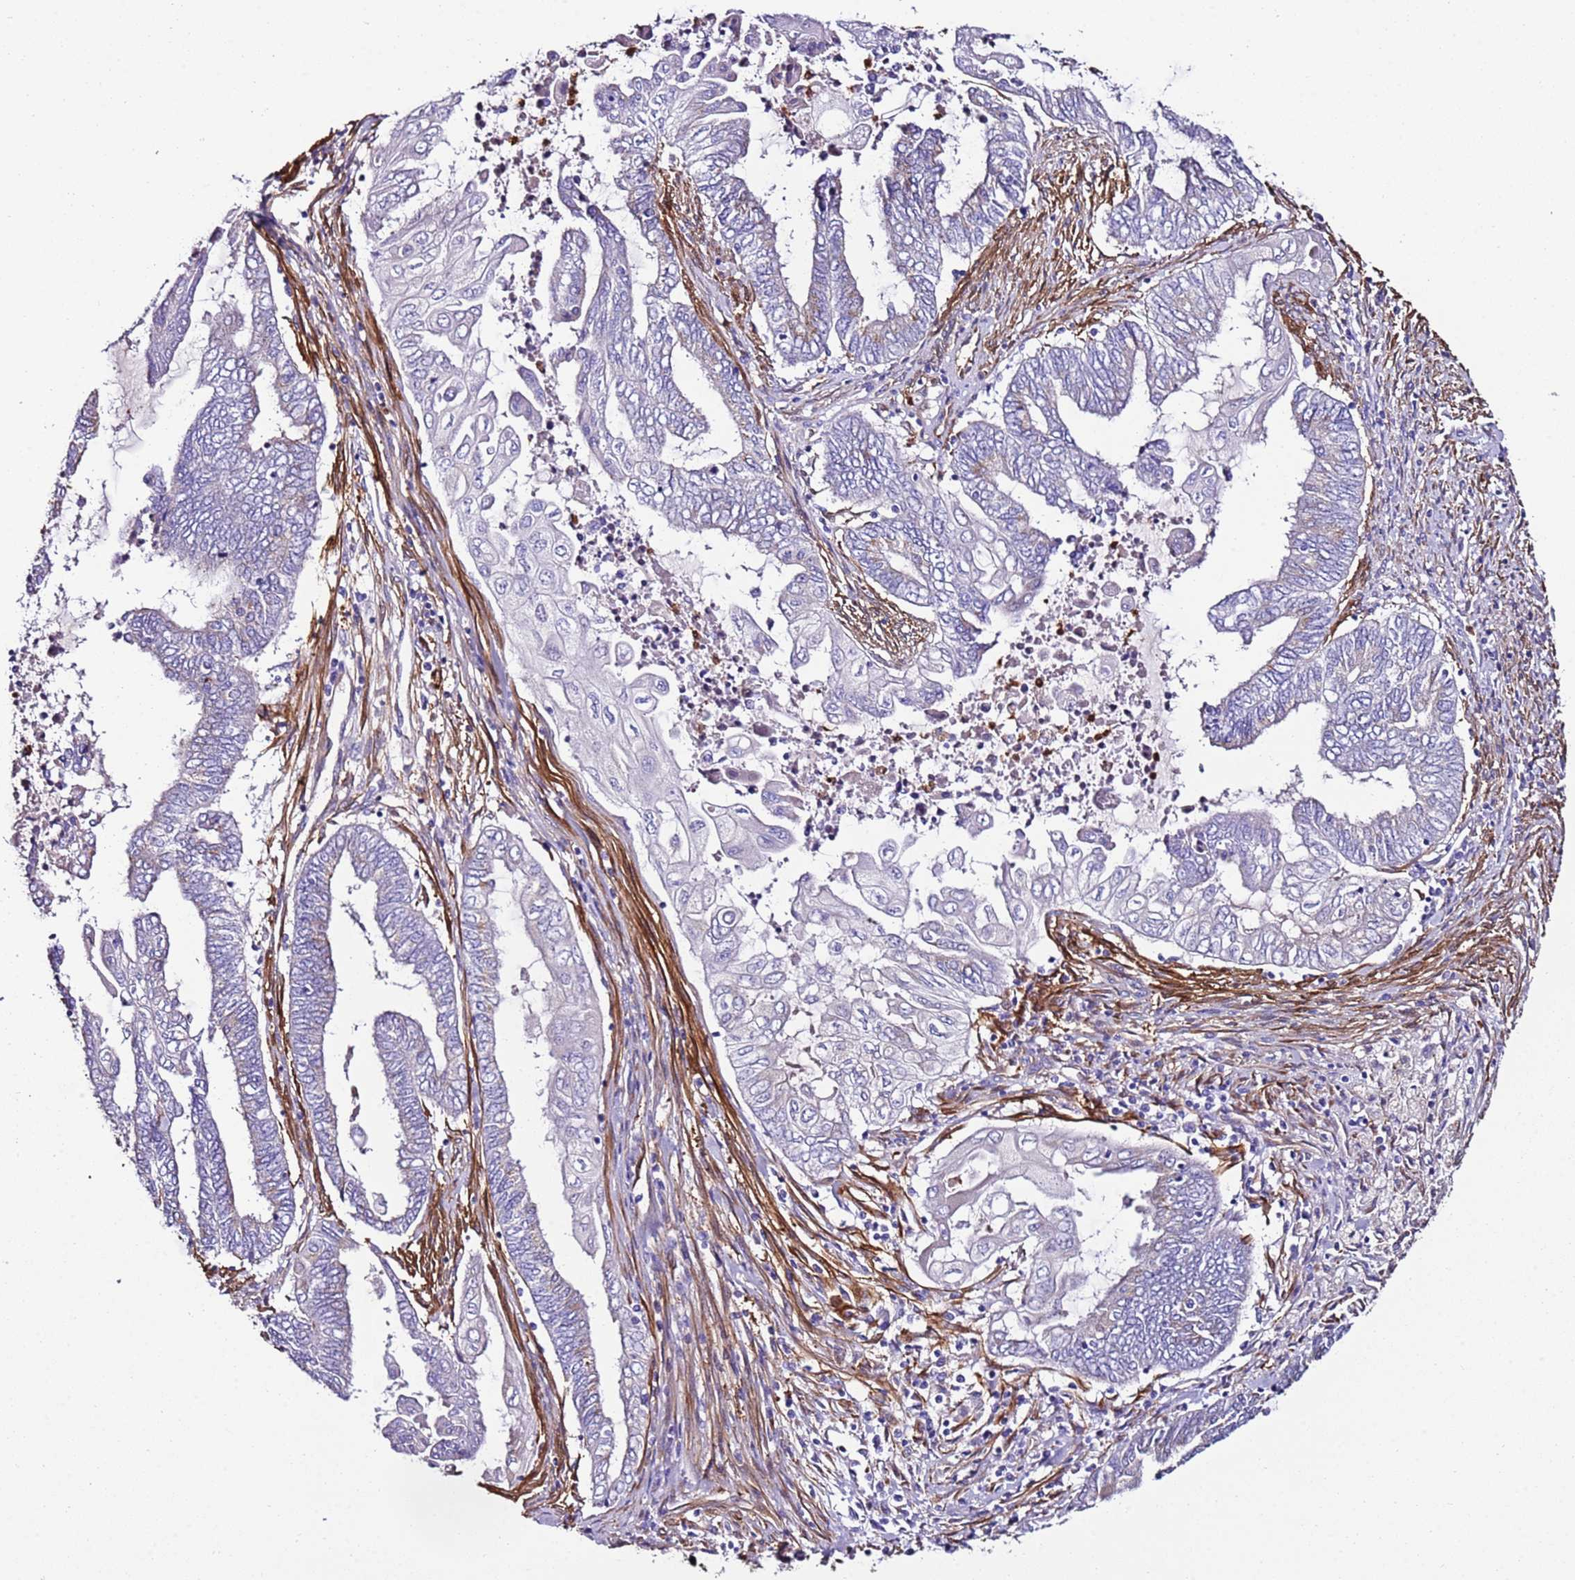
{"staining": {"intensity": "negative", "quantity": "none", "location": "none"}, "tissue": "endometrial cancer", "cell_type": "Tumor cells", "image_type": "cancer", "snomed": [{"axis": "morphology", "description": "Adenocarcinoma, NOS"}, {"axis": "topography", "description": "Uterus"}, {"axis": "topography", "description": "Endometrium"}], "caption": "DAB immunohistochemical staining of human endometrial cancer (adenocarcinoma) demonstrates no significant staining in tumor cells. (Brightfield microscopy of DAB (3,3'-diaminobenzidine) immunohistochemistry (IHC) at high magnification).", "gene": "FAM174C", "patient": {"sex": "female", "age": 70}}